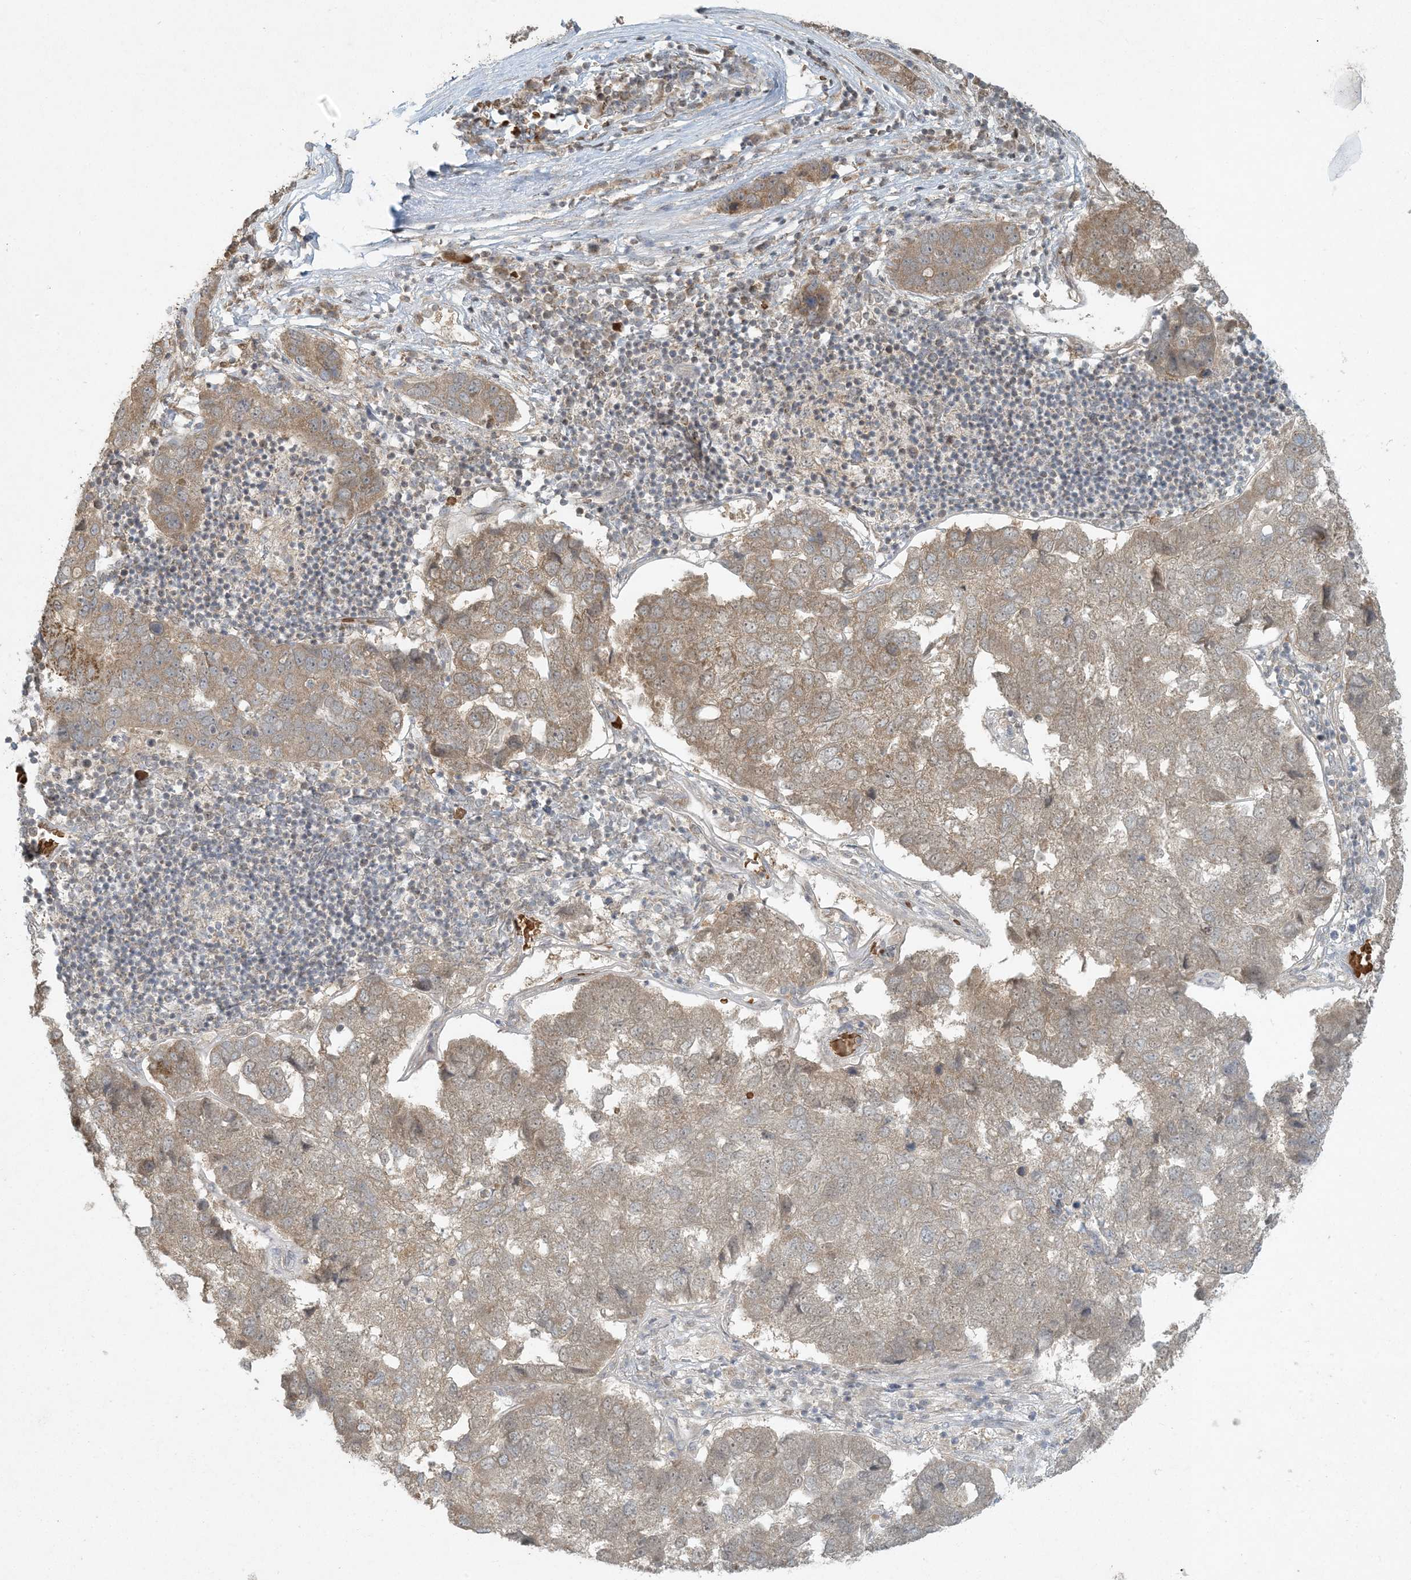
{"staining": {"intensity": "moderate", "quantity": "25%-75%", "location": "cytoplasmic/membranous"}, "tissue": "pancreatic cancer", "cell_type": "Tumor cells", "image_type": "cancer", "snomed": [{"axis": "morphology", "description": "Adenocarcinoma, NOS"}, {"axis": "topography", "description": "Pancreas"}], "caption": "This histopathology image exhibits IHC staining of adenocarcinoma (pancreatic), with medium moderate cytoplasmic/membranous positivity in approximately 25%-75% of tumor cells.", "gene": "CTDNEP1", "patient": {"sex": "female", "age": 61}}